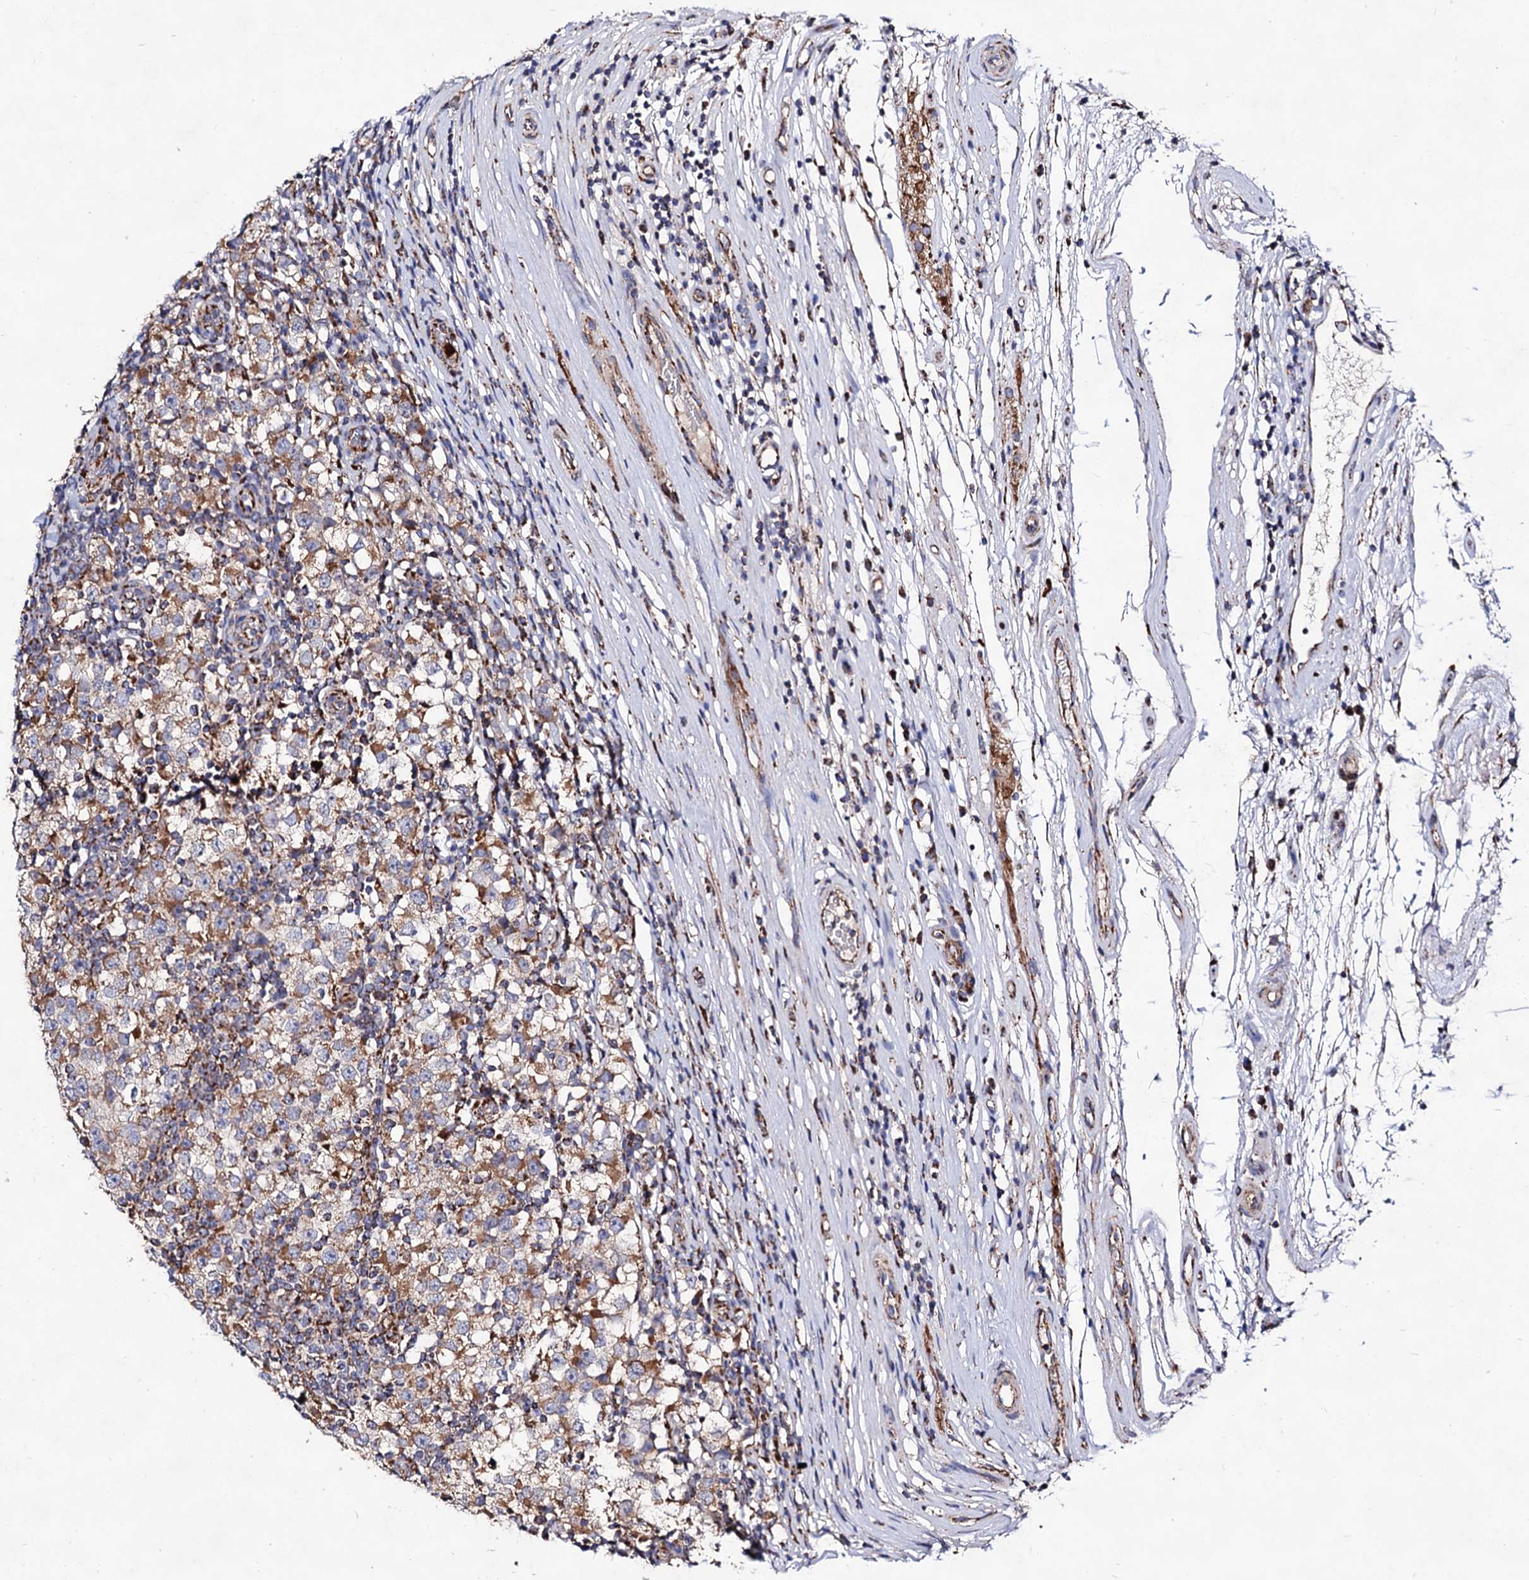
{"staining": {"intensity": "moderate", "quantity": "25%-75%", "location": "cytoplasmic/membranous"}, "tissue": "testis cancer", "cell_type": "Tumor cells", "image_type": "cancer", "snomed": [{"axis": "morphology", "description": "Seminoma, NOS"}, {"axis": "topography", "description": "Testis"}], "caption": "About 25%-75% of tumor cells in seminoma (testis) demonstrate moderate cytoplasmic/membranous protein positivity as visualized by brown immunohistochemical staining.", "gene": "ACAD9", "patient": {"sex": "male", "age": 65}}